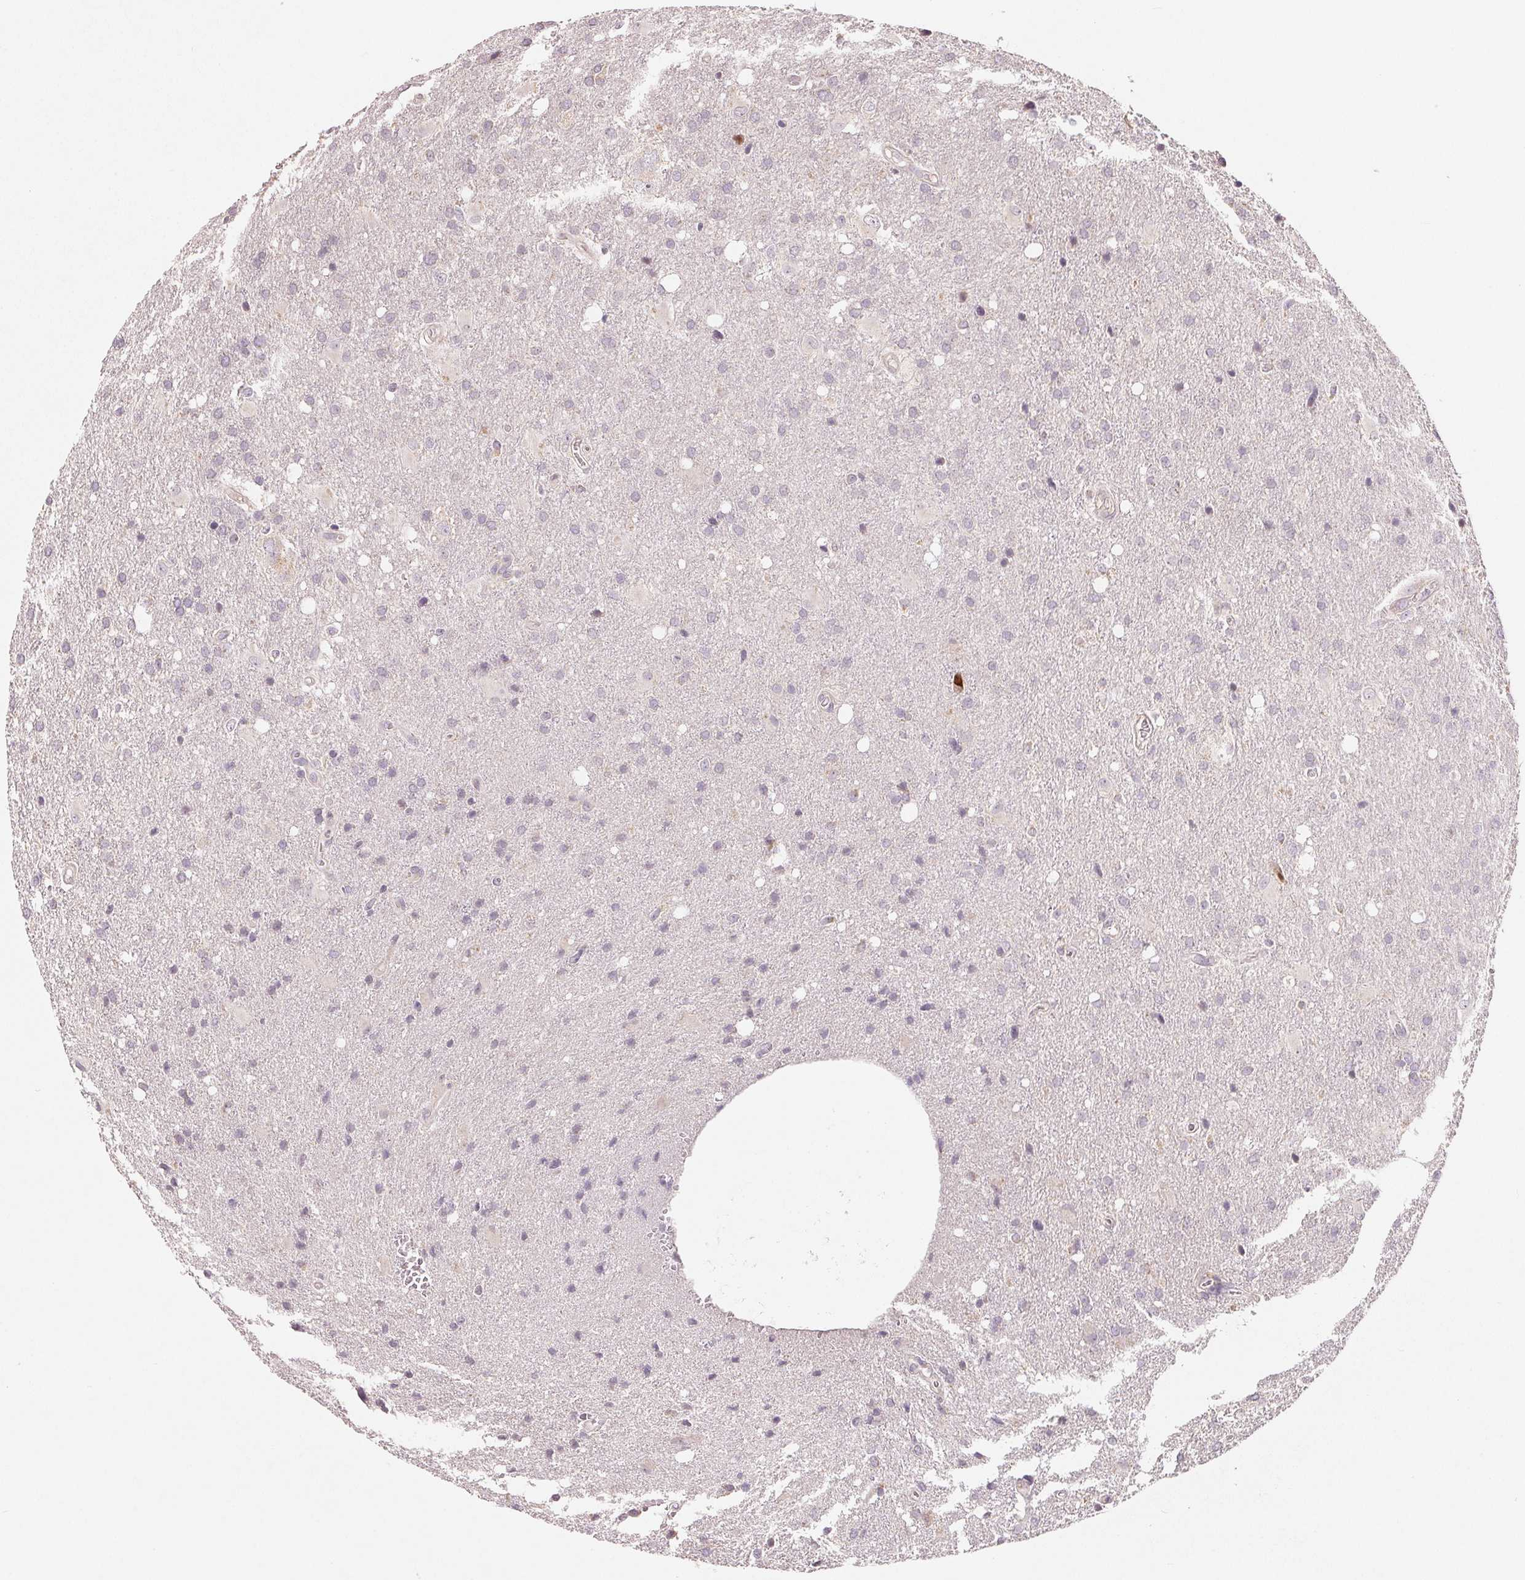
{"staining": {"intensity": "negative", "quantity": "none", "location": "none"}, "tissue": "glioma", "cell_type": "Tumor cells", "image_type": "cancer", "snomed": [{"axis": "morphology", "description": "Glioma, malignant, Low grade"}, {"axis": "topography", "description": "Brain"}], "caption": "This is an immunohistochemistry (IHC) histopathology image of human glioma. There is no staining in tumor cells.", "gene": "AQP8", "patient": {"sex": "male", "age": 66}}